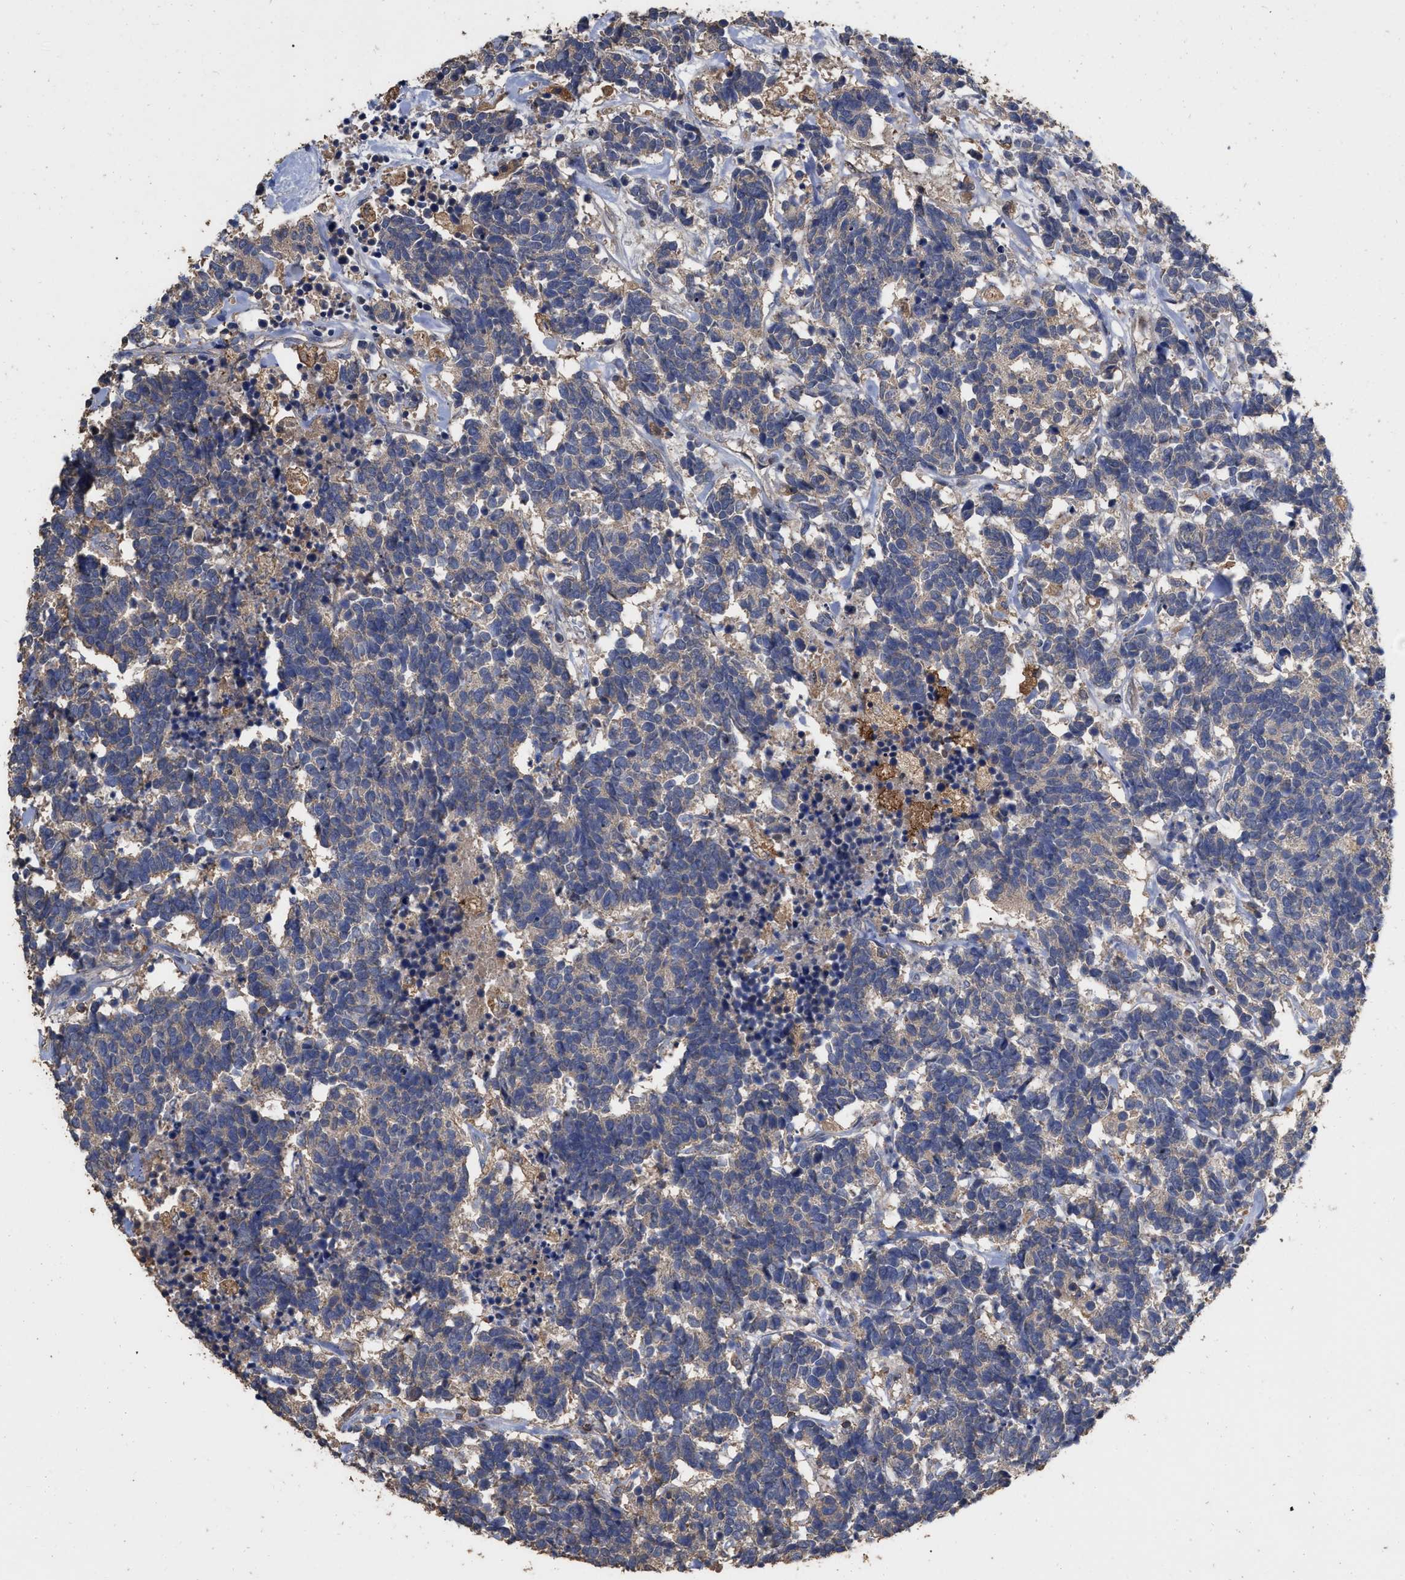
{"staining": {"intensity": "negative", "quantity": "none", "location": "none"}, "tissue": "carcinoid", "cell_type": "Tumor cells", "image_type": "cancer", "snomed": [{"axis": "morphology", "description": "Carcinoma, NOS"}, {"axis": "morphology", "description": "Carcinoid, malignant, NOS"}, {"axis": "topography", "description": "Urinary bladder"}], "caption": "High magnification brightfield microscopy of carcinoma stained with DAB (brown) and counterstained with hematoxylin (blue): tumor cells show no significant staining.", "gene": "GPR179", "patient": {"sex": "male", "age": 57}}